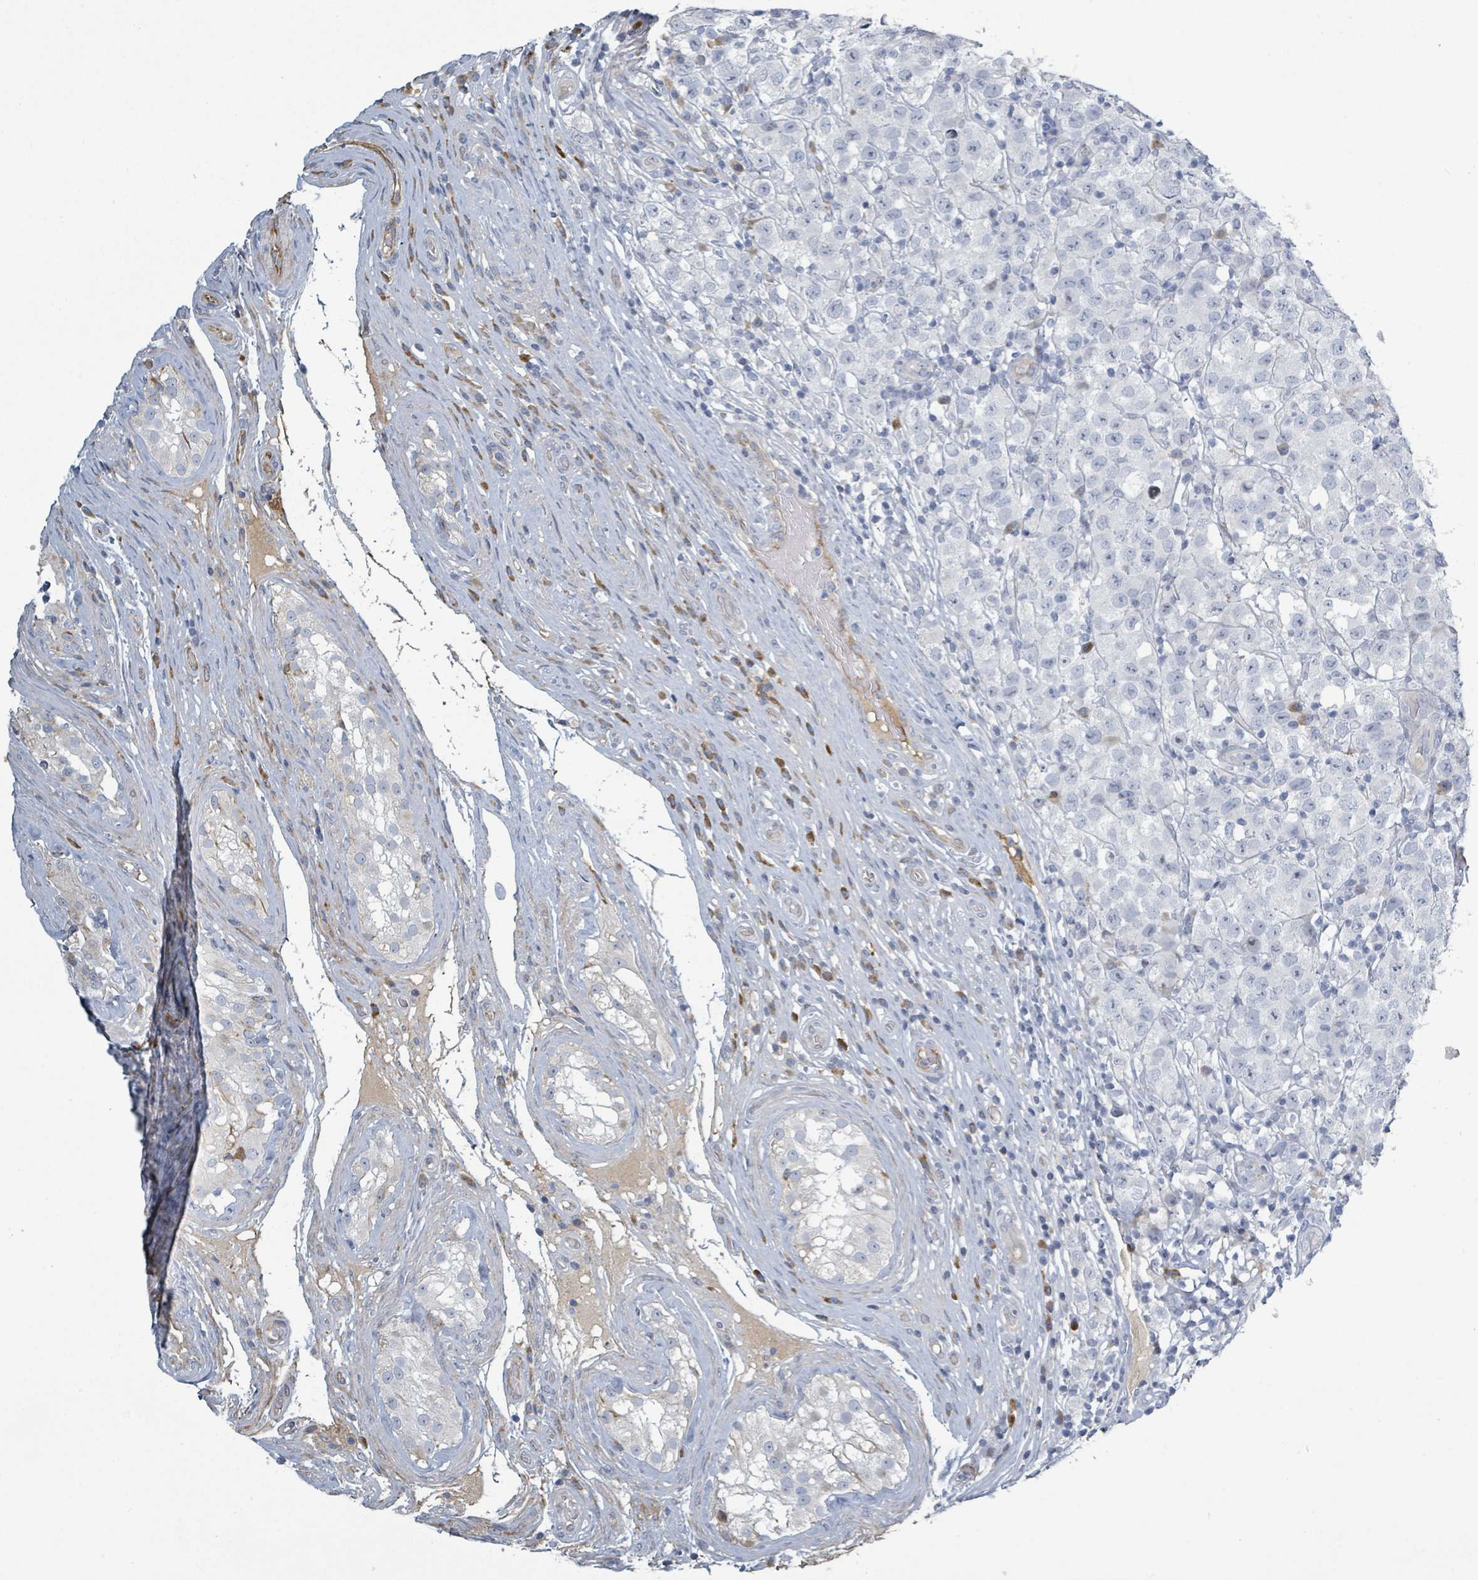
{"staining": {"intensity": "negative", "quantity": "none", "location": "none"}, "tissue": "testis cancer", "cell_type": "Tumor cells", "image_type": "cancer", "snomed": [{"axis": "morphology", "description": "Seminoma, NOS"}, {"axis": "morphology", "description": "Carcinoma, Embryonal, NOS"}, {"axis": "topography", "description": "Testis"}], "caption": "Tumor cells are negative for protein expression in human testis cancer.", "gene": "RAB33B", "patient": {"sex": "male", "age": 41}}